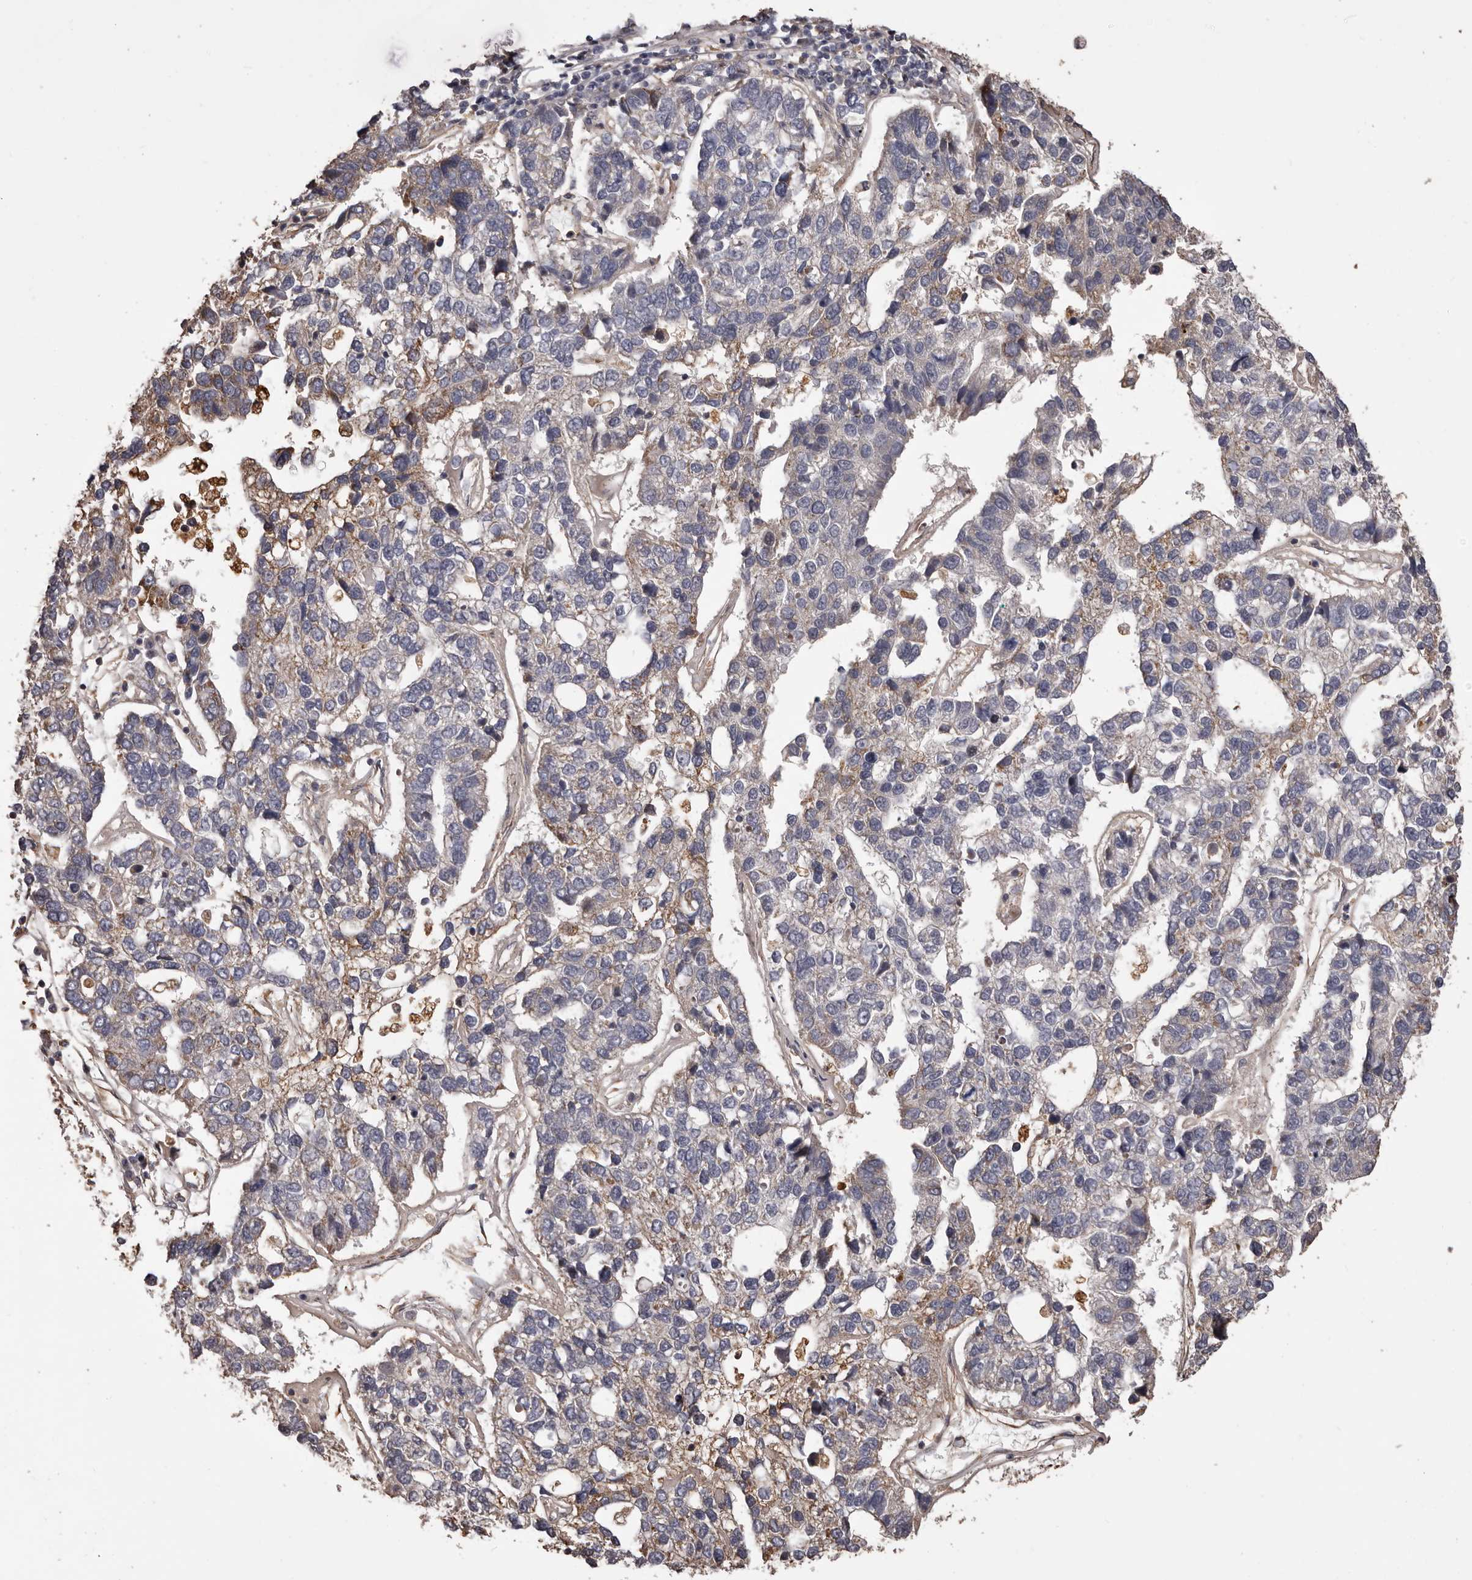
{"staining": {"intensity": "negative", "quantity": "none", "location": "none"}, "tissue": "pancreatic cancer", "cell_type": "Tumor cells", "image_type": "cancer", "snomed": [{"axis": "morphology", "description": "Adenocarcinoma, NOS"}, {"axis": "topography", "description": "Pancreas"}], "caption": "Pancreatic cancer (adenocarcinoma) was stained to show a protein in brown. There is no significant staining in tumor cells. Brightfield microscopy of immunohistochemistry (IHC) stained with DAB (3,3'-diaminobenzidine) (brown) and hematoxylin (blue), captured at high magnification.", "gene": "ALPK1", "patient": {"sex": "female", "age": 61}}